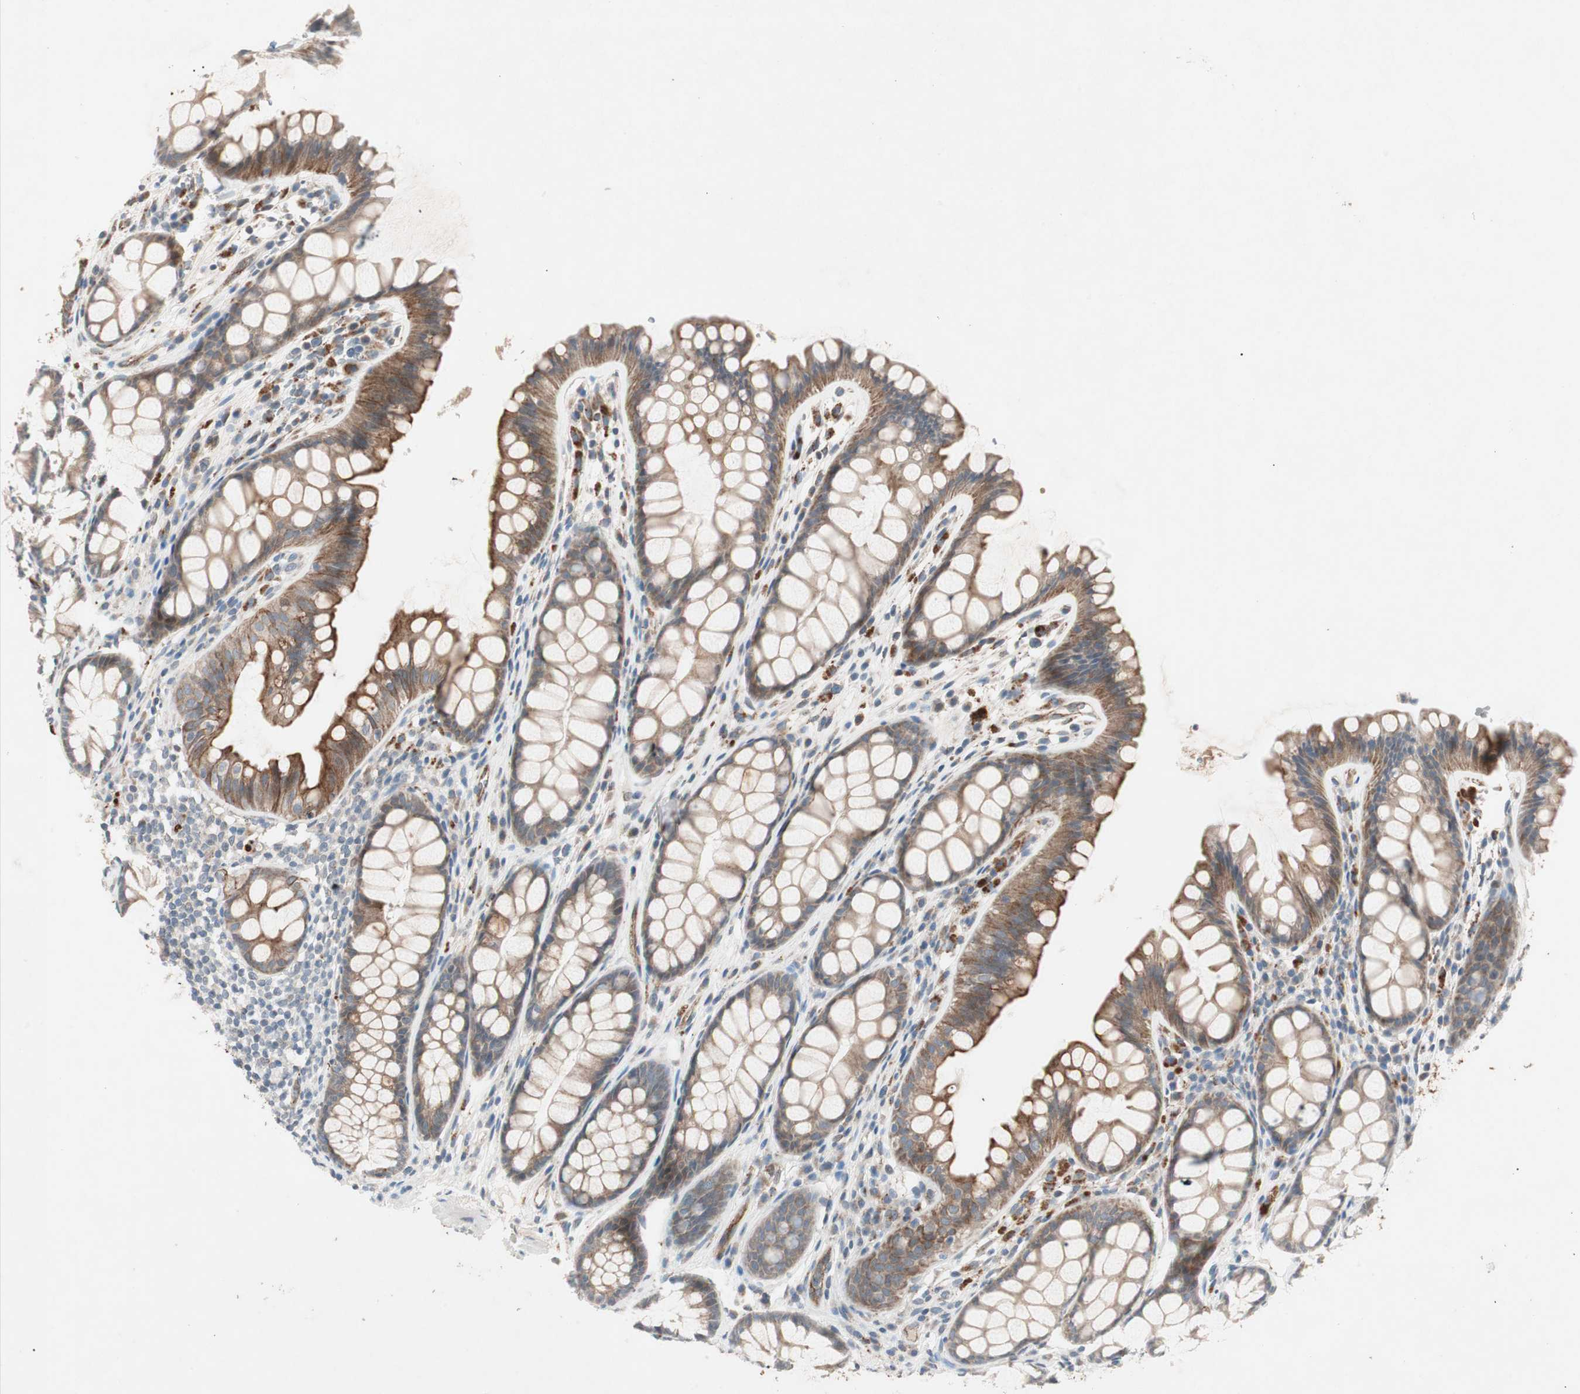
{"staining": {"intensity": "weak", "quantity": ">75%", "location": "cytoplasmic/membranous"}, "tissue": "colon", "cell_type": "Endothelial cells", "image_type": "normal", "snomed": [{"axis": "morphology", "description": "Normal tissue, NOS"}, {"axis": "topography", "description": "Colon"}], "caption": "Endothelial cells show weak cytoplasmic/membranous staining in approximately >75% of cells in unremarkable colon. (IHC, brightfield microscopy, high magnification).", "gene": "FGFR4", "patient": {"sex": "female", "age": 55}}